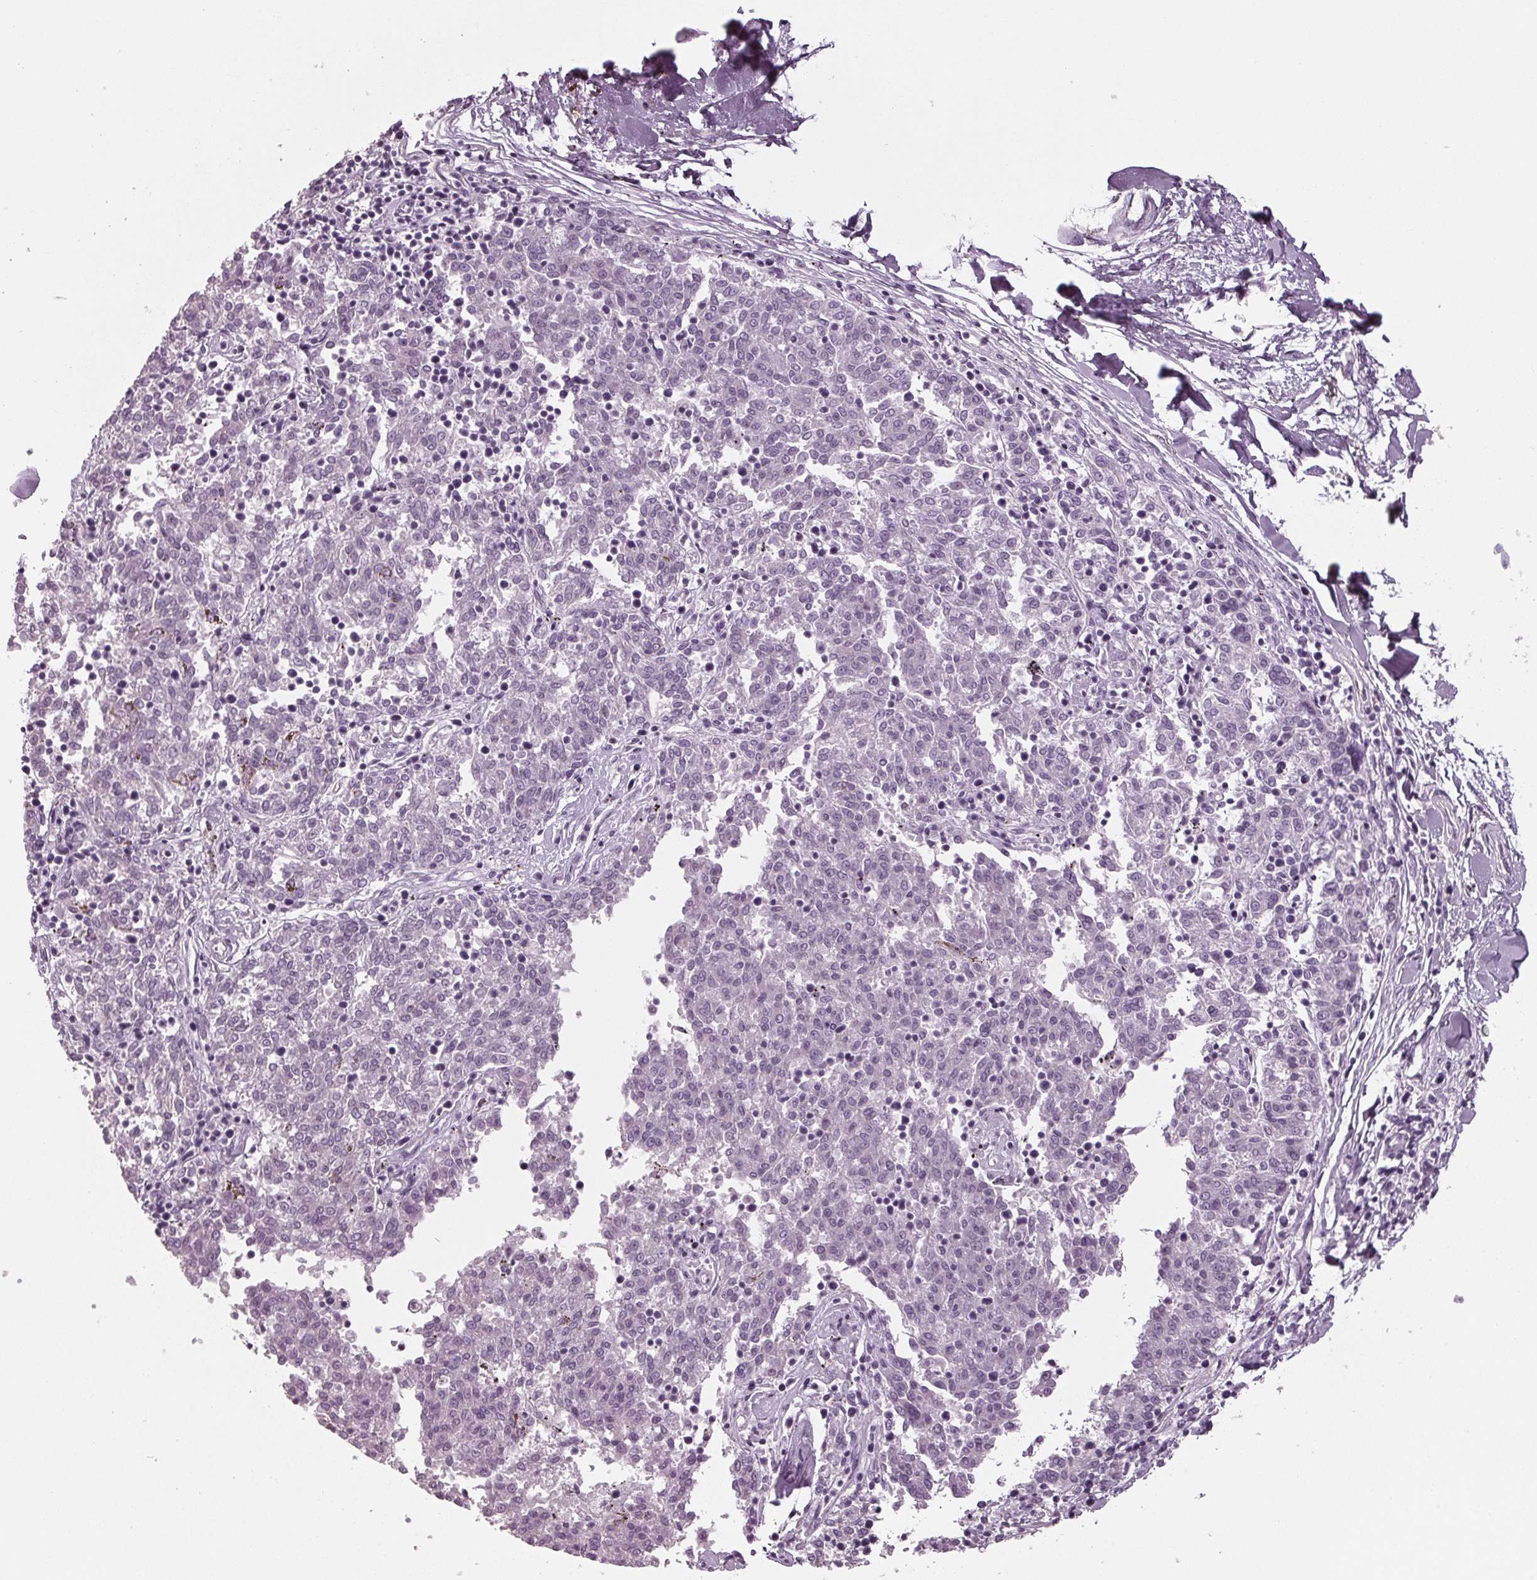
{"staining": {"intensity": "negative", "quantity": "none", "location": "none"}, "tissue": "melanoma", "cell_type": "Tumor cells", "image_type": "cancer", "snomed": [{"axis": "morphology", "description": "Malignant melanoma, NOS"}, {"axis": "topography", "description": "Skin"}], "caption": "A micrograph of malignant melanoma stained for a protein displays no brown staining in tumor cells.", "gene": "TNNC2", "patient": {"sex": "female", "age": 72}}